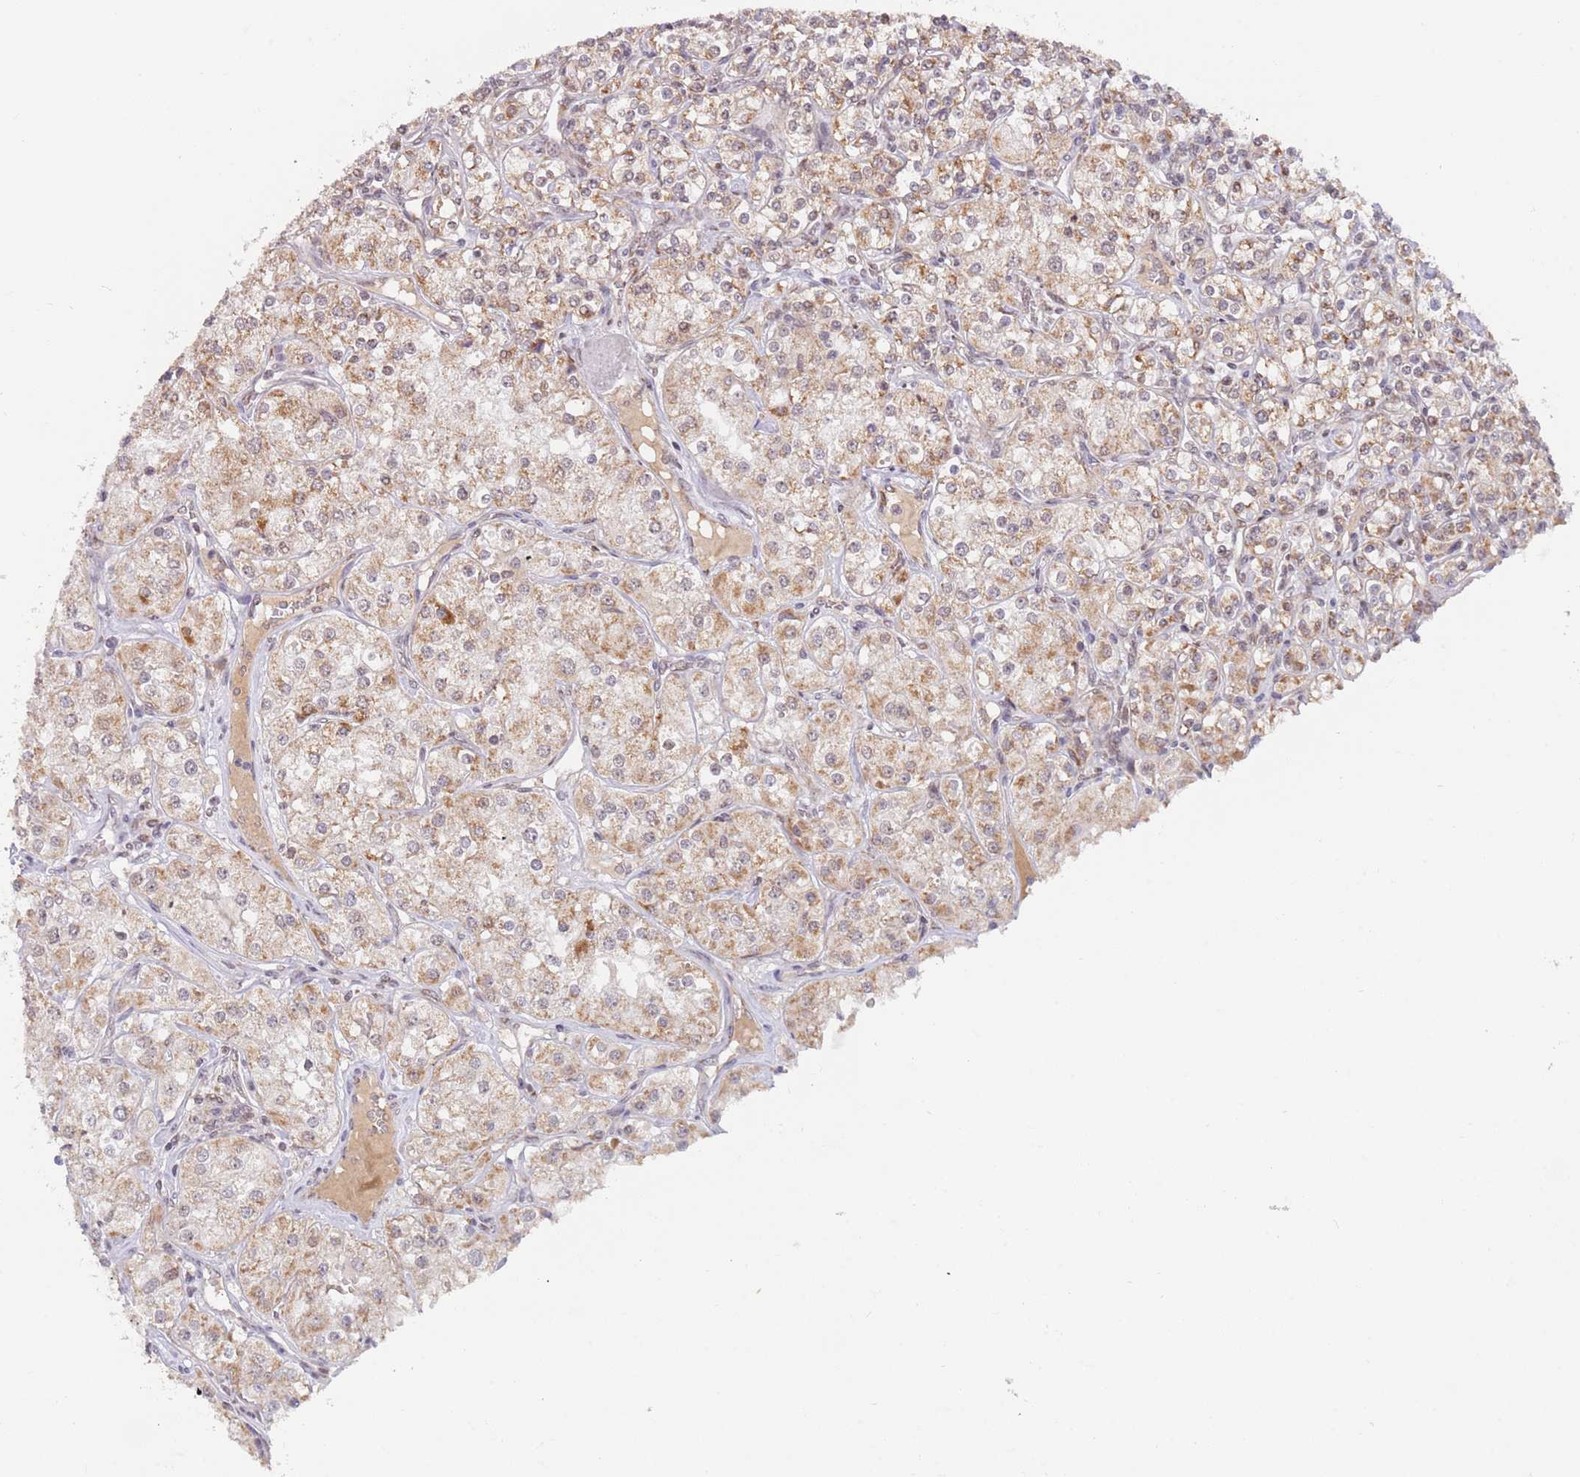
{"staining": {"intensity": "moderate", "quantity": ">75%", "location": "cytoplasmic/membranous"}, "tissue": "renal cancer", "cell_type": "Tumor cells", "image_type": "cancer", "snomed": [{"axis": "morphology", "description": "Adenocarcinoma, NOS"}, {"axis": "topography", "description": "Kidney"}], "caption": "IHC (DAB) staining of renal adenocarcinoma reveals moderate cytoplasmic/membranous protein positivity in about >75% of tumor cells.", "gene": "TIMM13", "patient": {"sex": "male", "age": 77}}